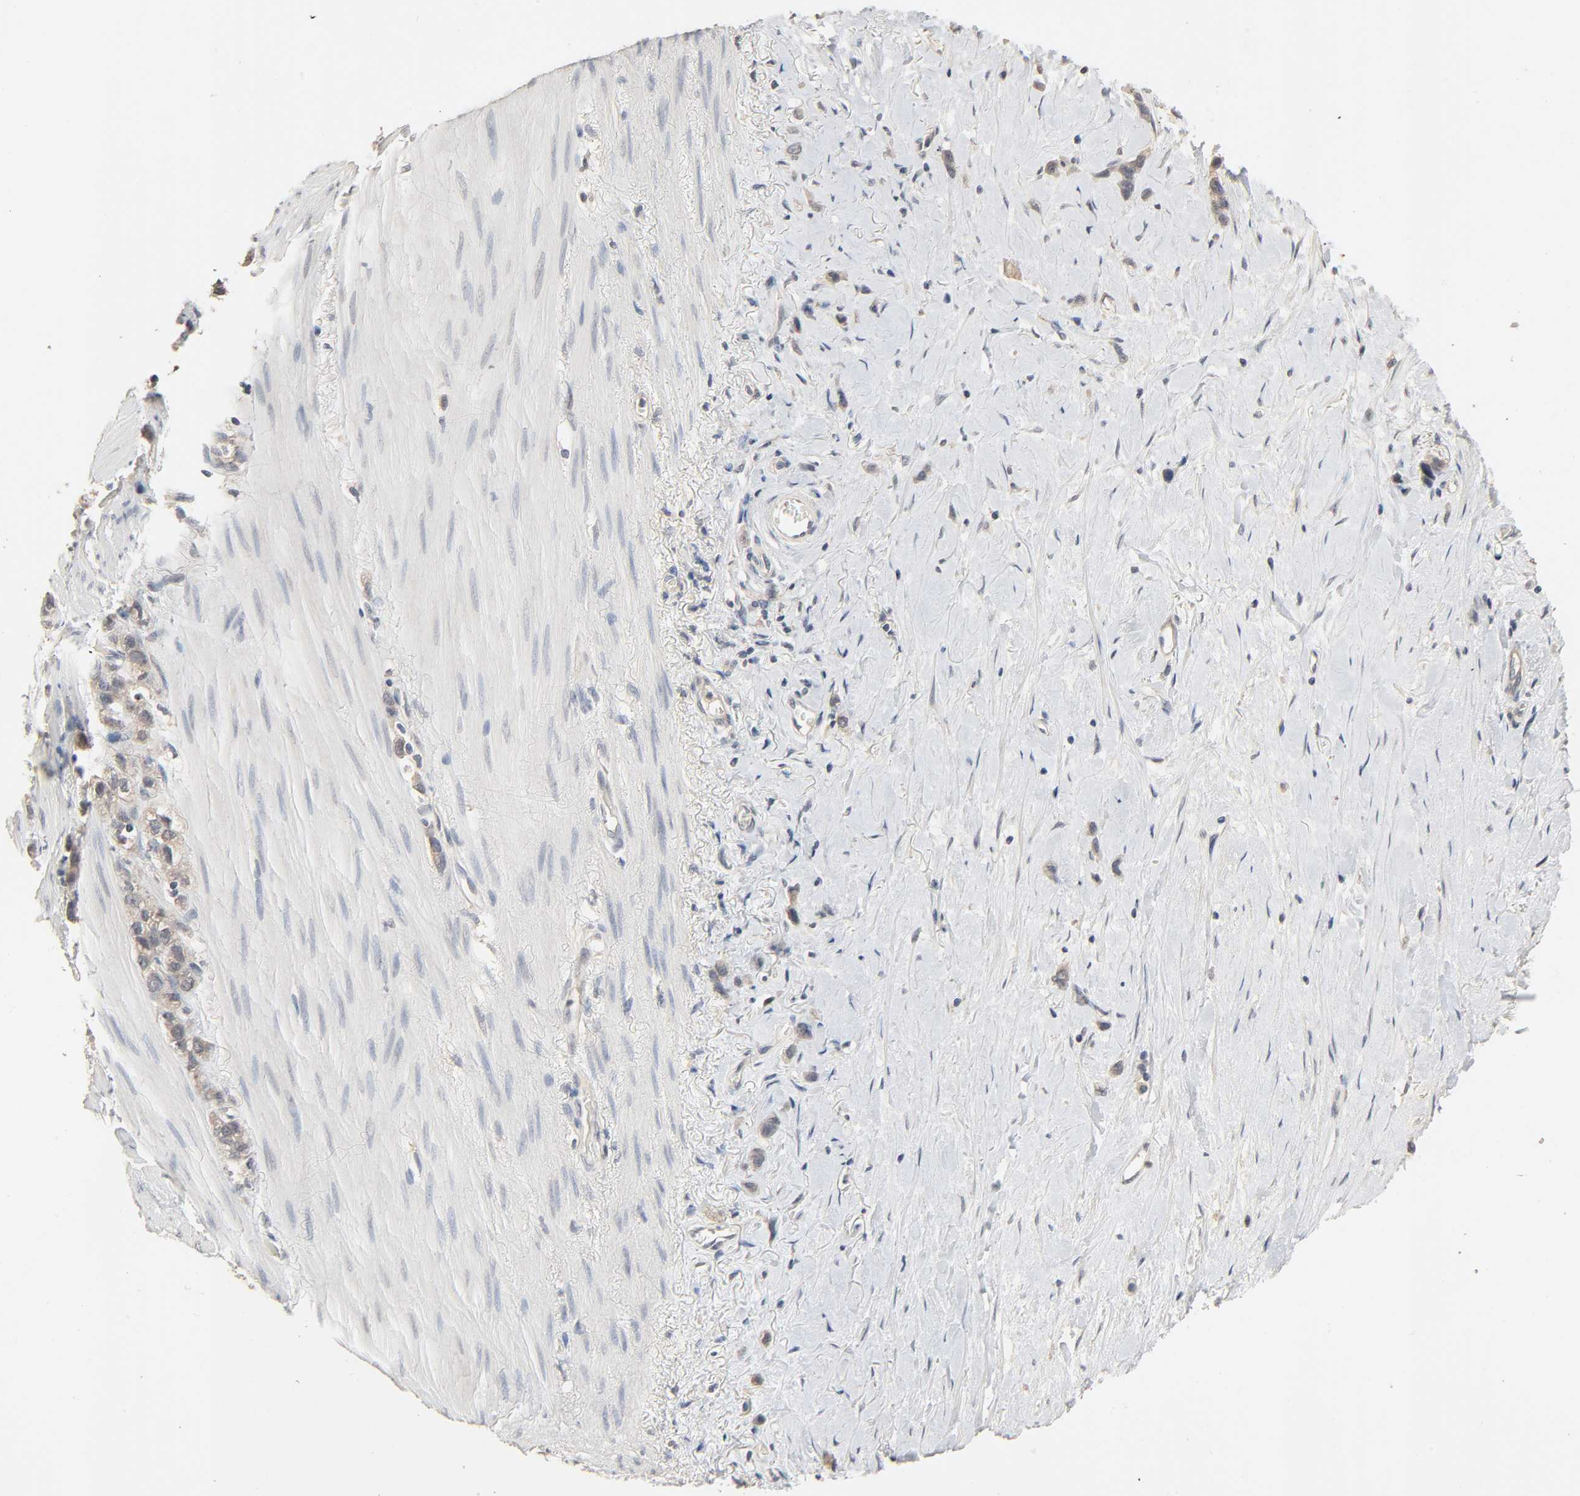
{"staining": {"intensity": "negative", "quantity": "none", "location": "none"}, "tissue": "stomach cancer", "cell_type": "Tumor cells", "image_type": "cancer", "snomed": [{"axis": "morphology", "description": "Normal tissue, NOS"}, {"axis": "morphology", "description": "Adenocarcinoma, NOS"}, {"axis": "morphology", "description": "Adenocarcinoma, High grade"}, {"axis": "topography", "description": "Stomach, upper"}, {"axis": "topography", "description": "Stomach"}], "caption": "Photomicrograph shows no protein expression in tumor cells of stomach cancer (adenocarcinoma) tissue.", "gene": "MAGEA8", "patient": {"sex": "female", "age": 65}}